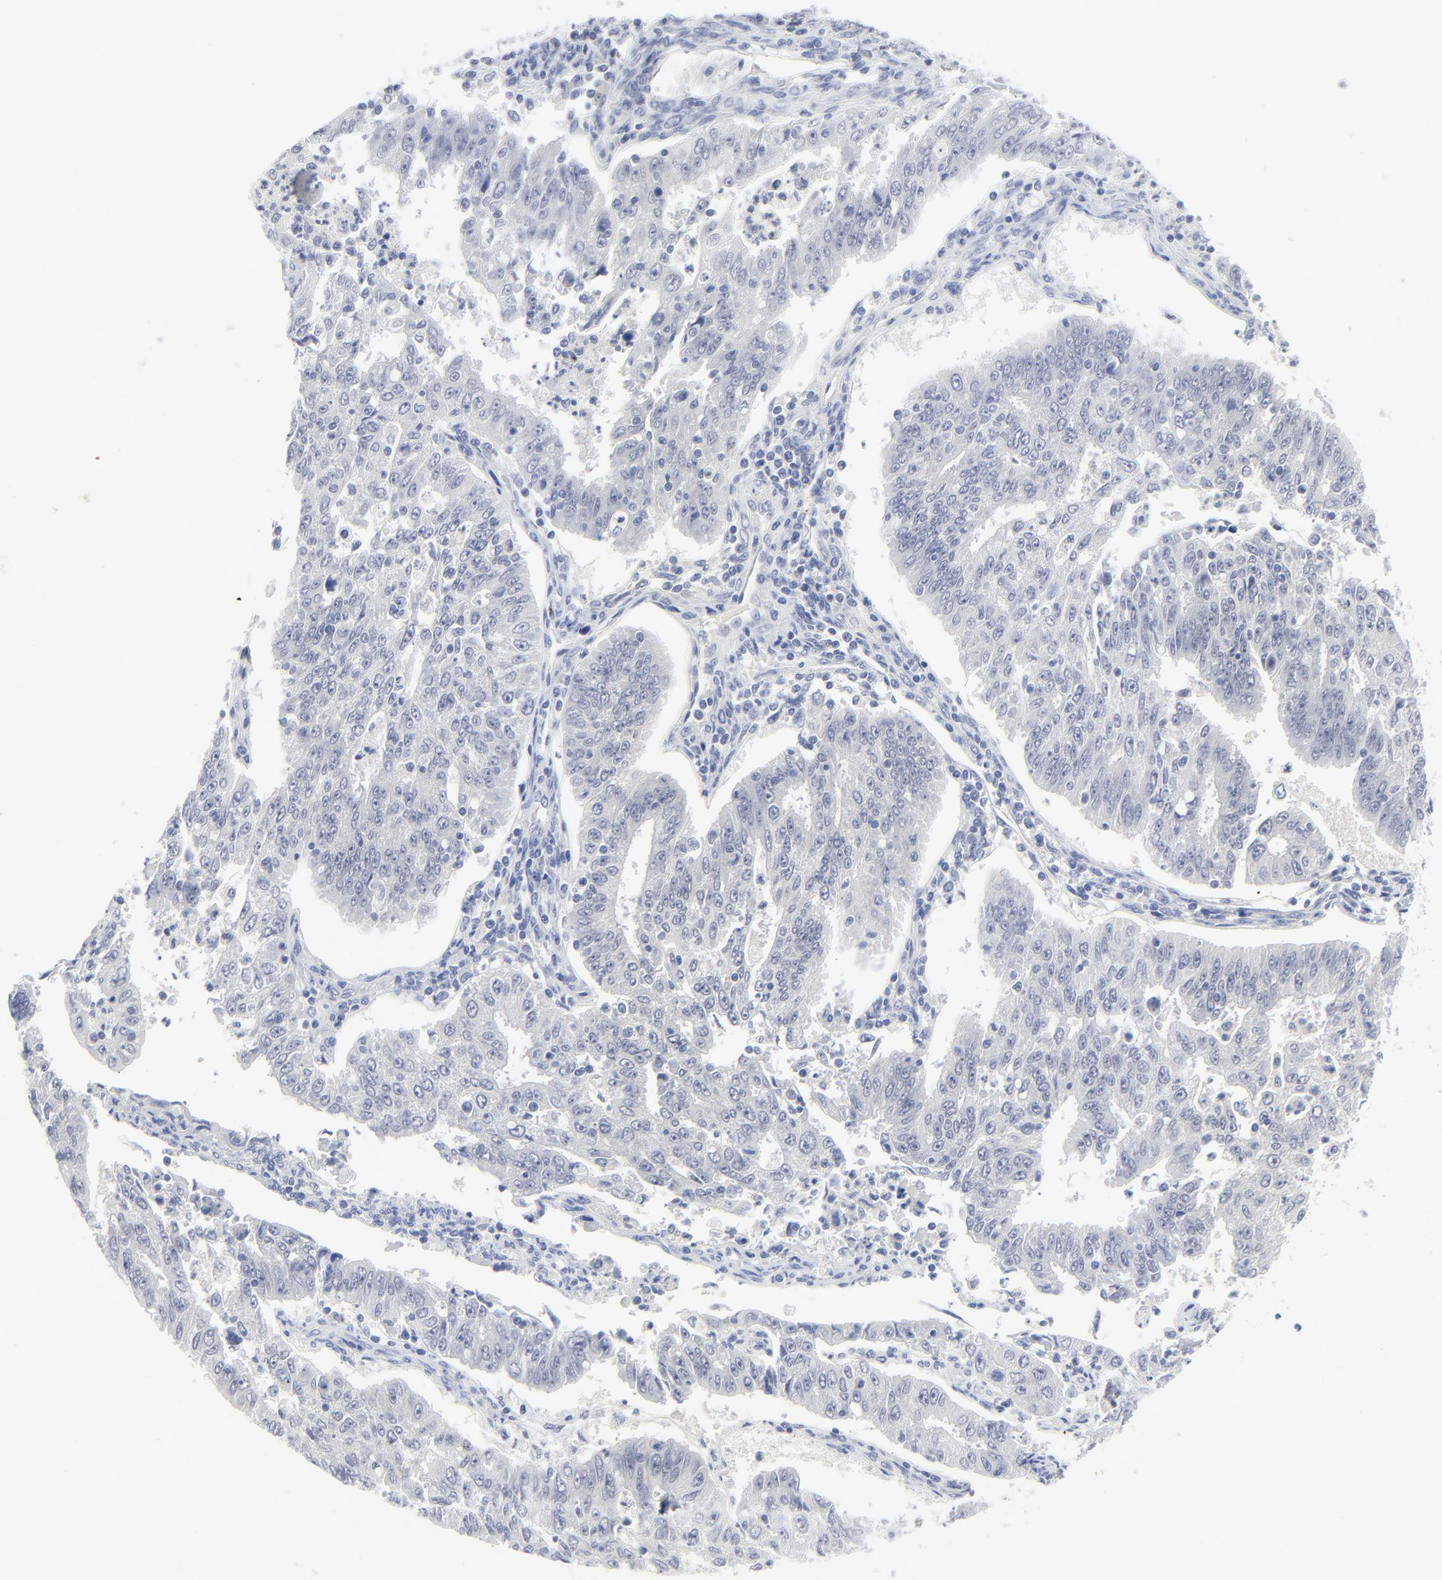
{"staining": {"intensity": "negative", "quantity": "none", "location": "none"}, "tissue": "endometrial cancer", "cell_type": "Tumor cells", "image_type": "cancer", "snomed": [{"axis": "morphology", "description": "Adenocarcinoma, NOS"}, {"axis": "topography", "description": "Endometrium"}], "caption": "This is an immunohistochemistry (IHC) image of adenocarcinoma (endometrial). There is no expression in tumor cells.", "gene": "CLEC4G", "patient": {"sex": "female", "age": 42}}